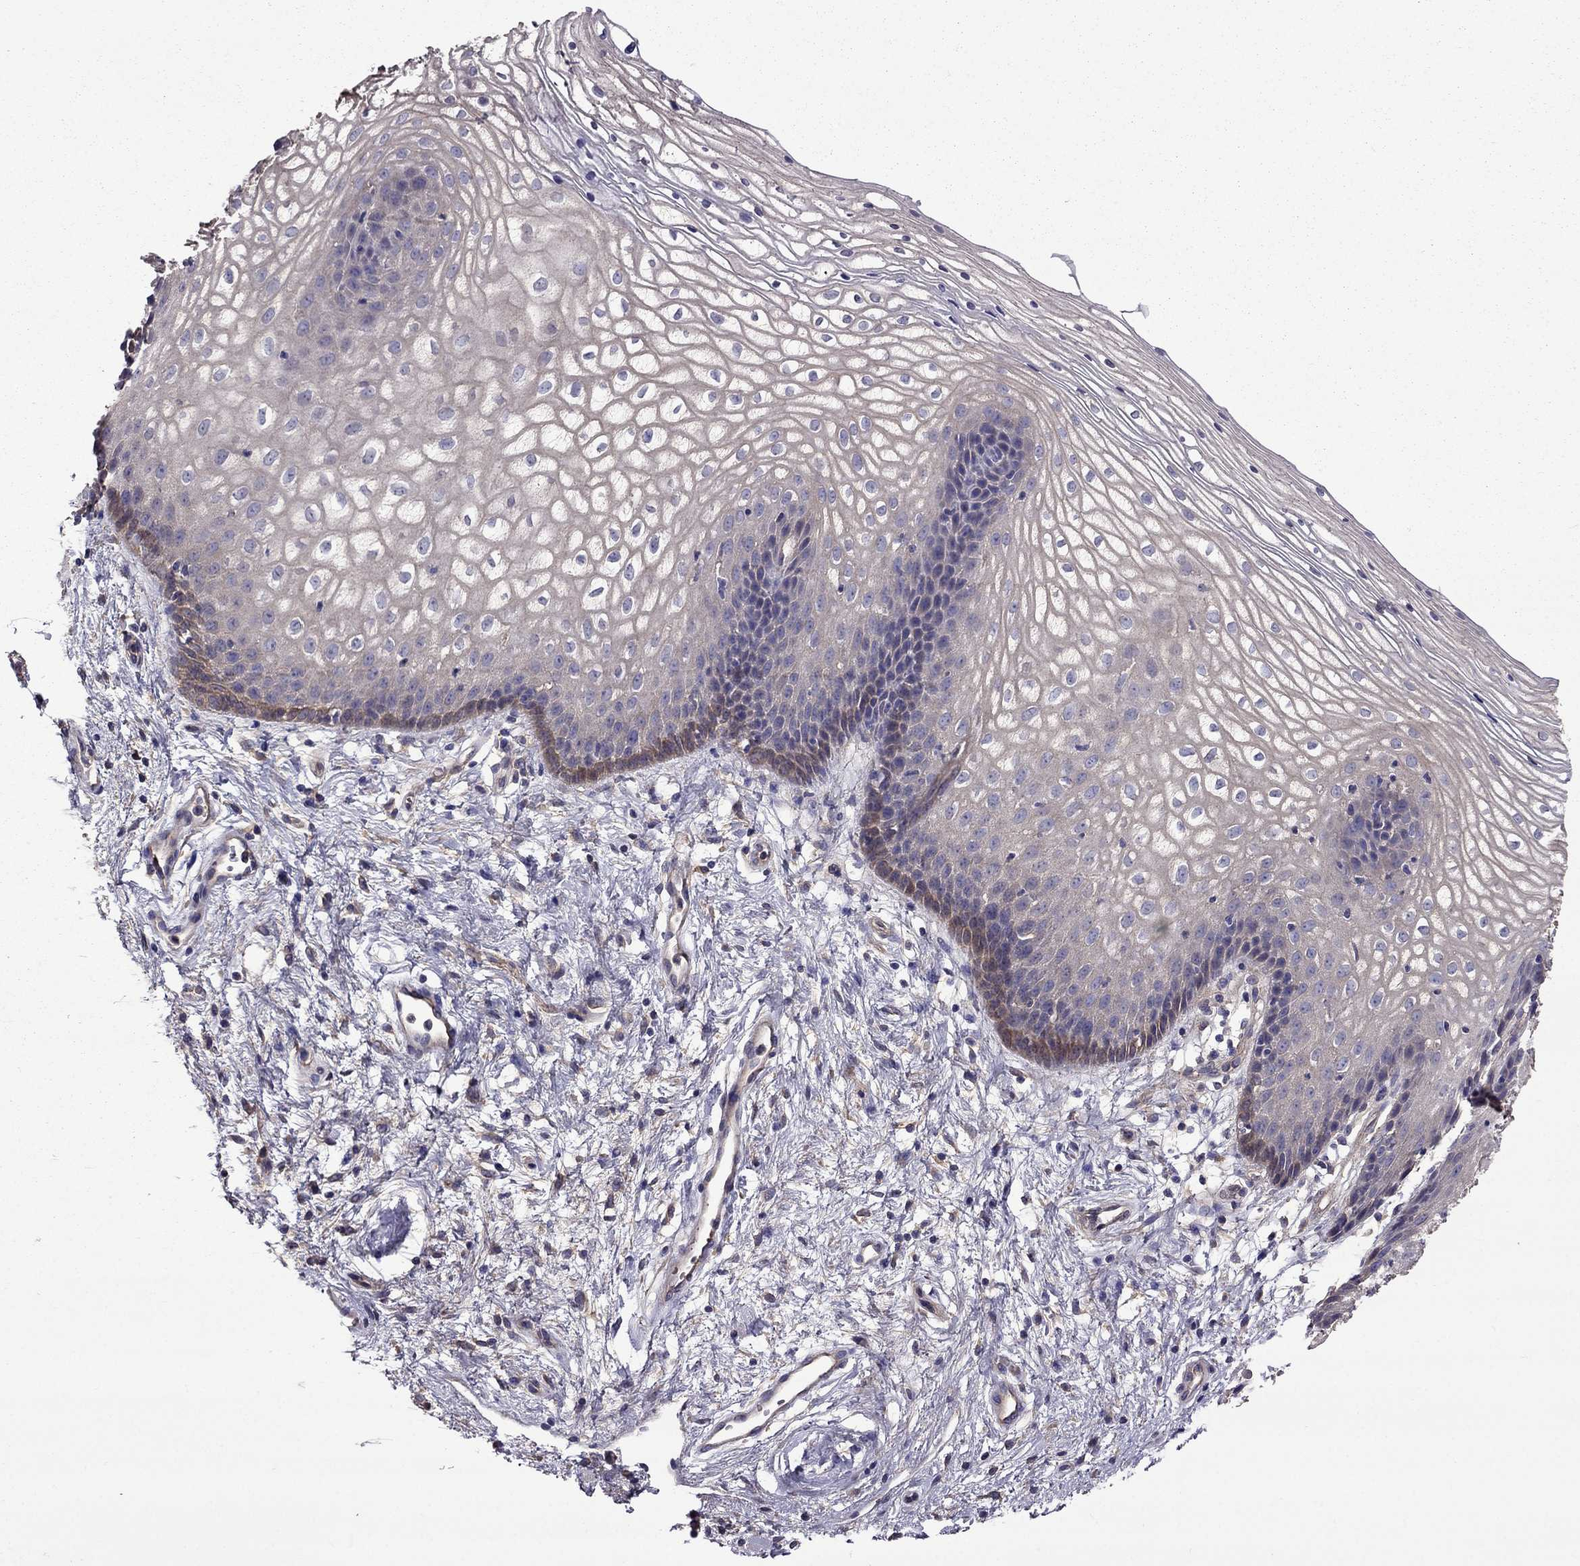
{"staining": {"intensity": "moderate", "quantity": "<25%", "location": "cytoplasmic/membranous"}, "tissue": "vagina", "cell_type": "Squamous epithelial cells", "image_type": "normal", "snomed": [{"axis": "morphology", "description": "Normal tissue, NOS"}, {"axis": "topography", "description": "Vagina"}], "caption": "A high-resolution photomicrograph shows IHC staining of unremarkable vagina, which demonstrates moderate cytoplasmic/membranous staining in about <25% of squamous epithelial cells. (IHC, brightfield microscopy, high magnification).", "gene": "ITGB1", "patient": {"sex": "female", "age": 34}}